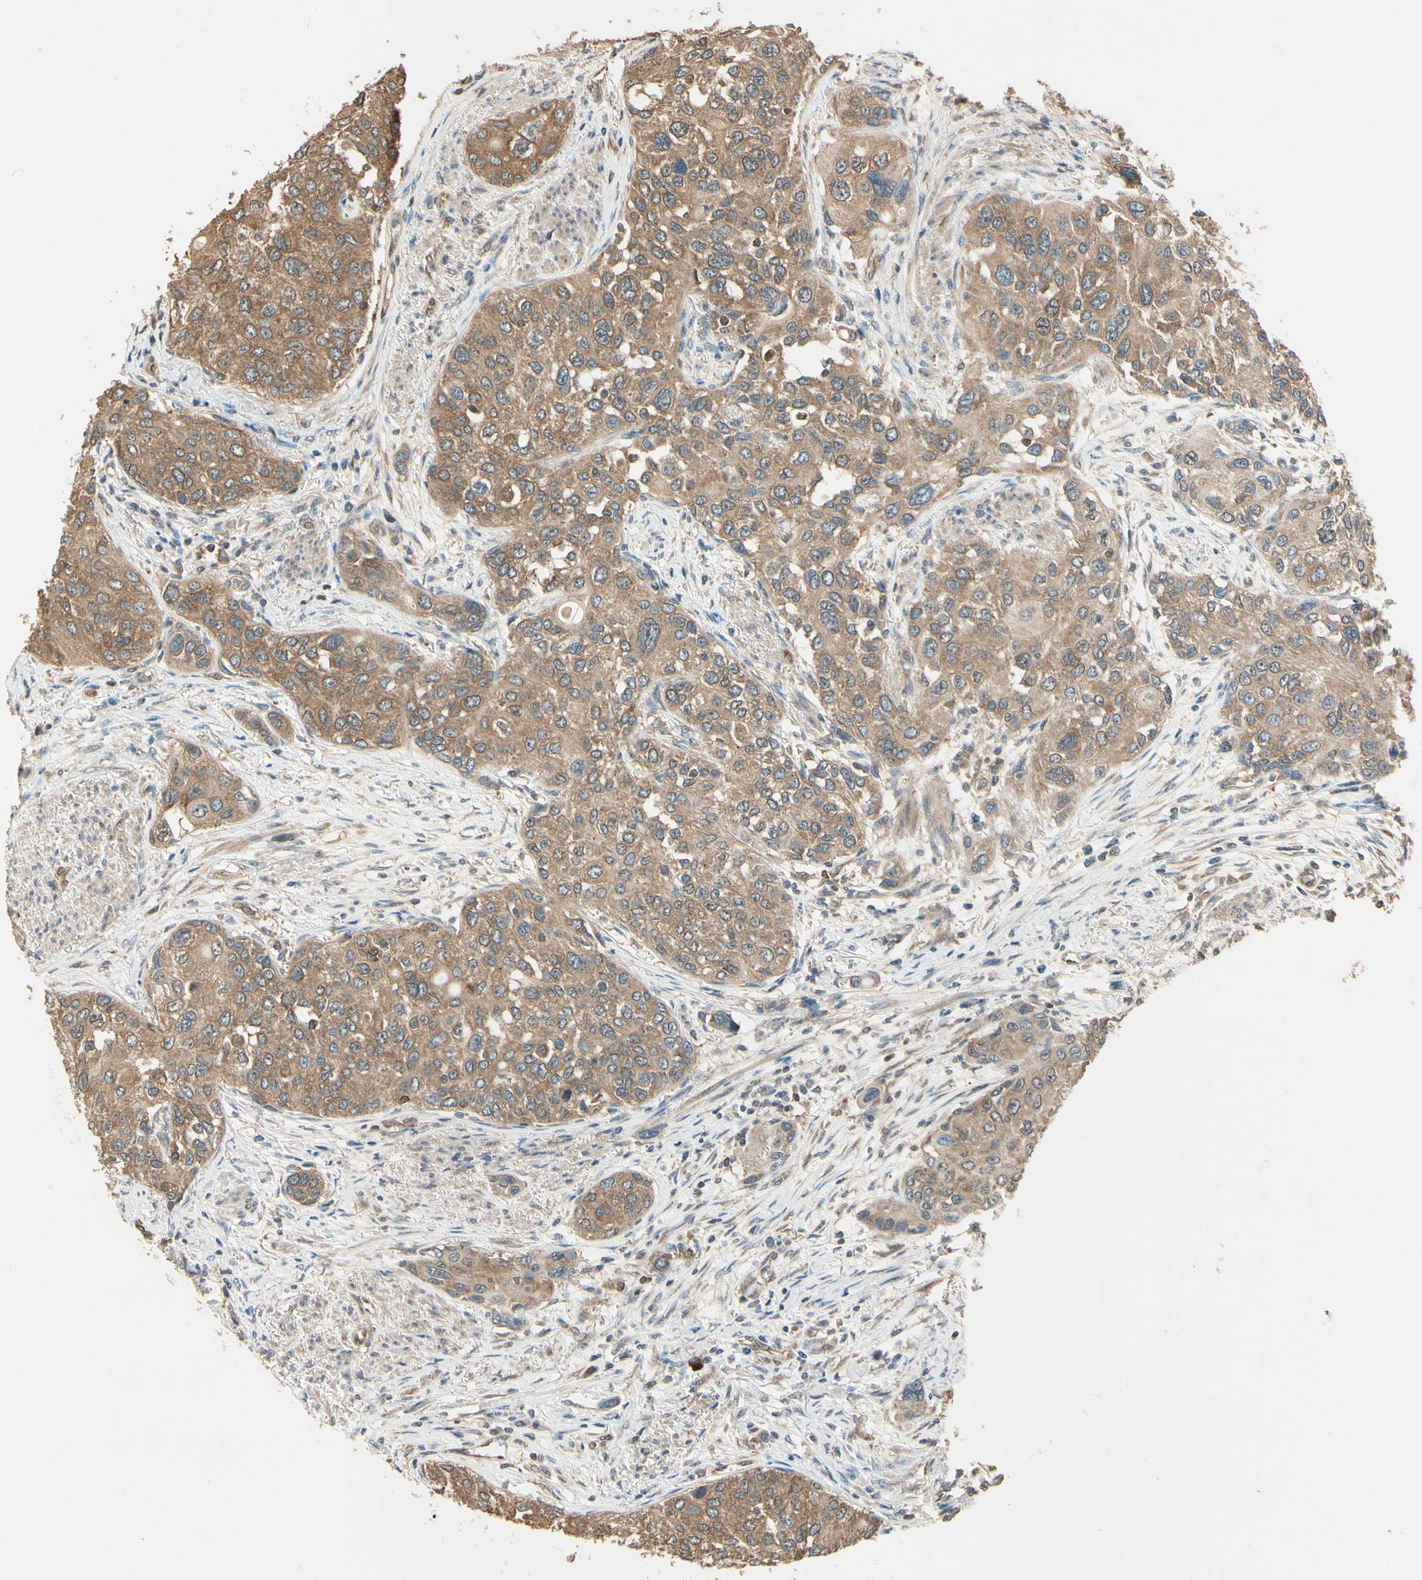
{"staining": {"intensity": "moderate", "quantity": ">75%", "location": "cytoplasmic/membranous"}, "tissue": "urothelial cancer", "cell_type": "Tumor cells", "image_type": "cancer", "snomed": [{"axis": "morphology", "description": "Urothelial carcinoma, High grade"}, {"axis": "topography", "description": "Urinary bladder"}], "caption": "Tumor cells show moderate cytoplasmic/membranous expression in approximately >75% of cells in urothelial cancer.", "gene": "CCT7", "patient": {"sex": "female", "age": 56}}